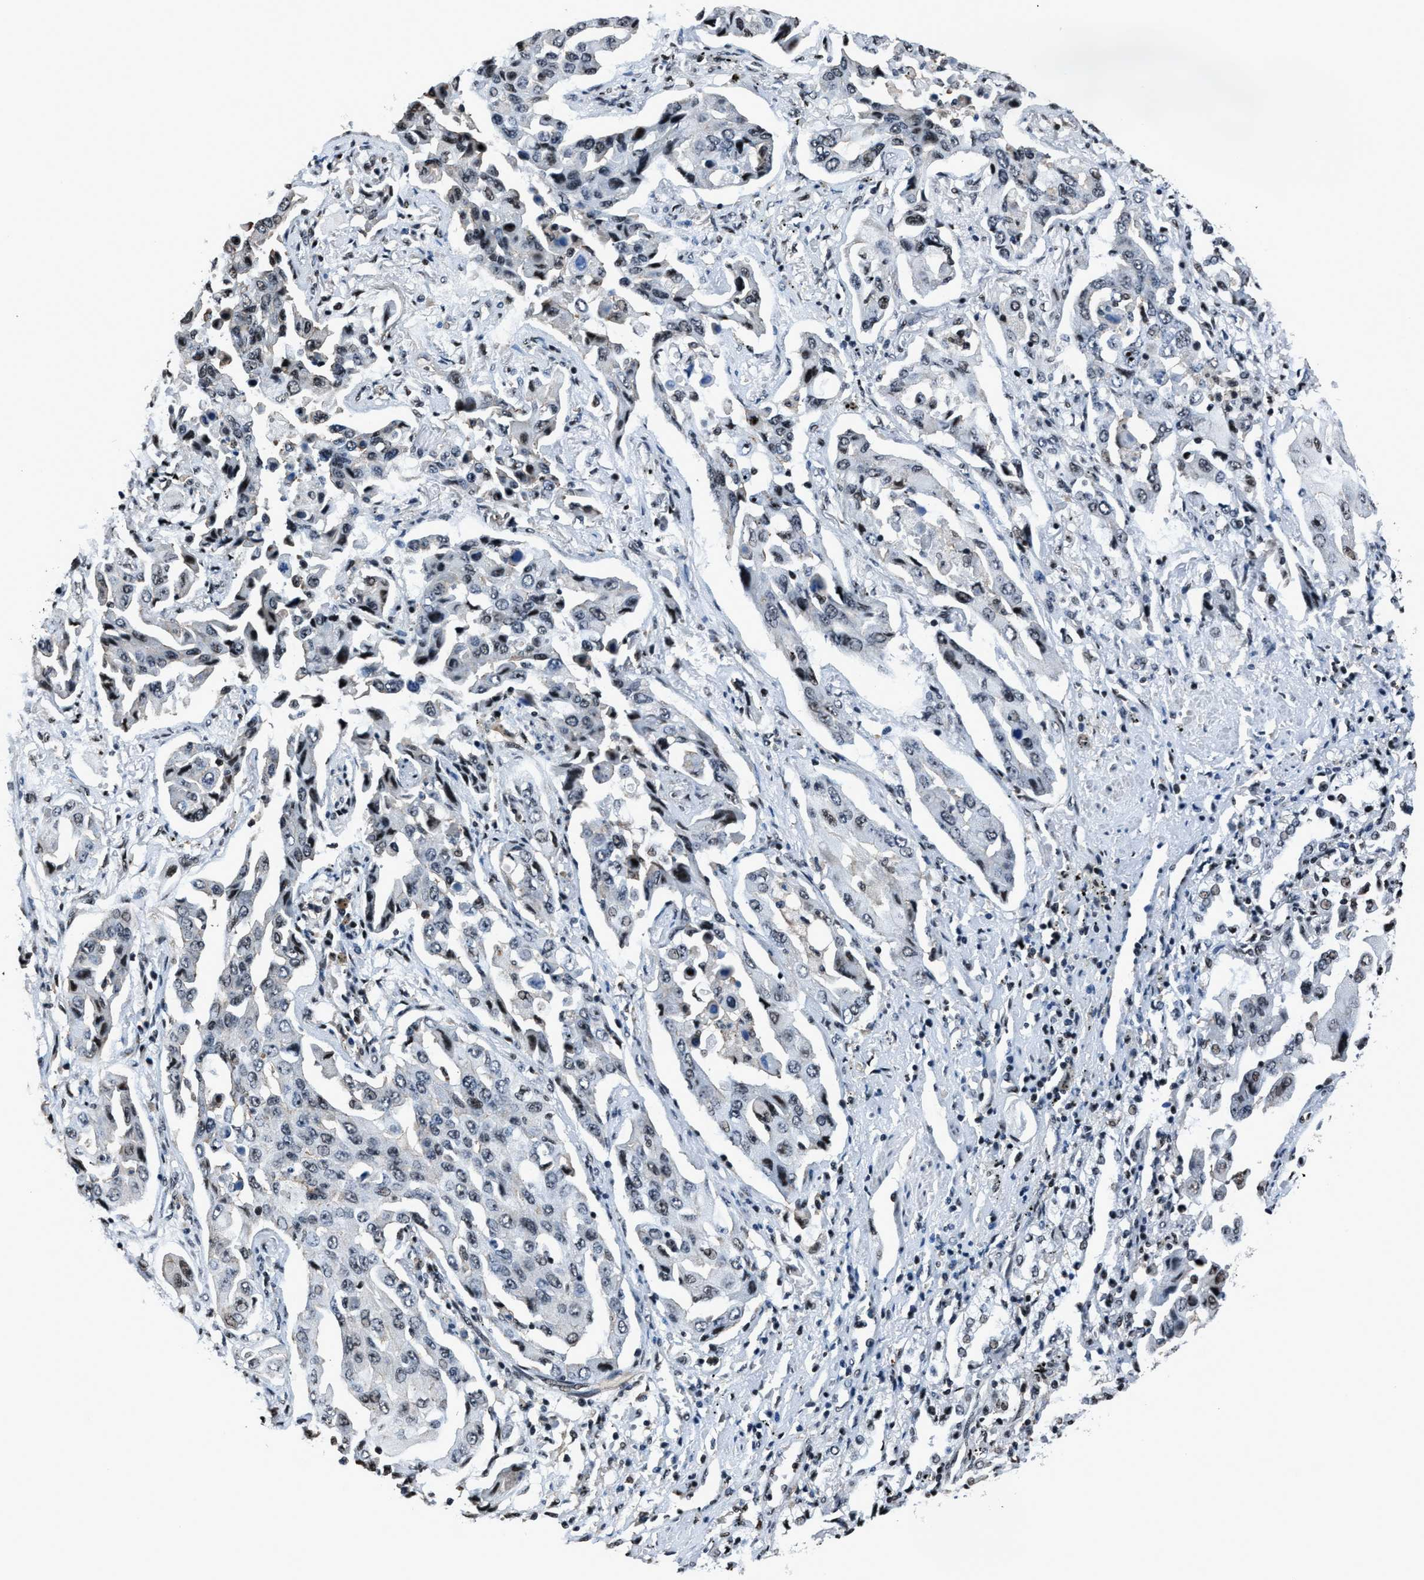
{"staining": {"intensity": "negative", "quantity": "none", "location": "none"}, "tissue": "lung cancer", "cell_type": "Tumor cells", "image_type": "cancer", "snomed": [{"axis": "morphology", "description": "Adenocarcinoma, NOS"}, {"axis": "topography", "description": "Lung"}], "caption": "Immunohistochemical staining of lung cancer displays no significant staining in tumor cells.", "gene": "PPIE", "patient": {"sex": "female", "age": 65}}